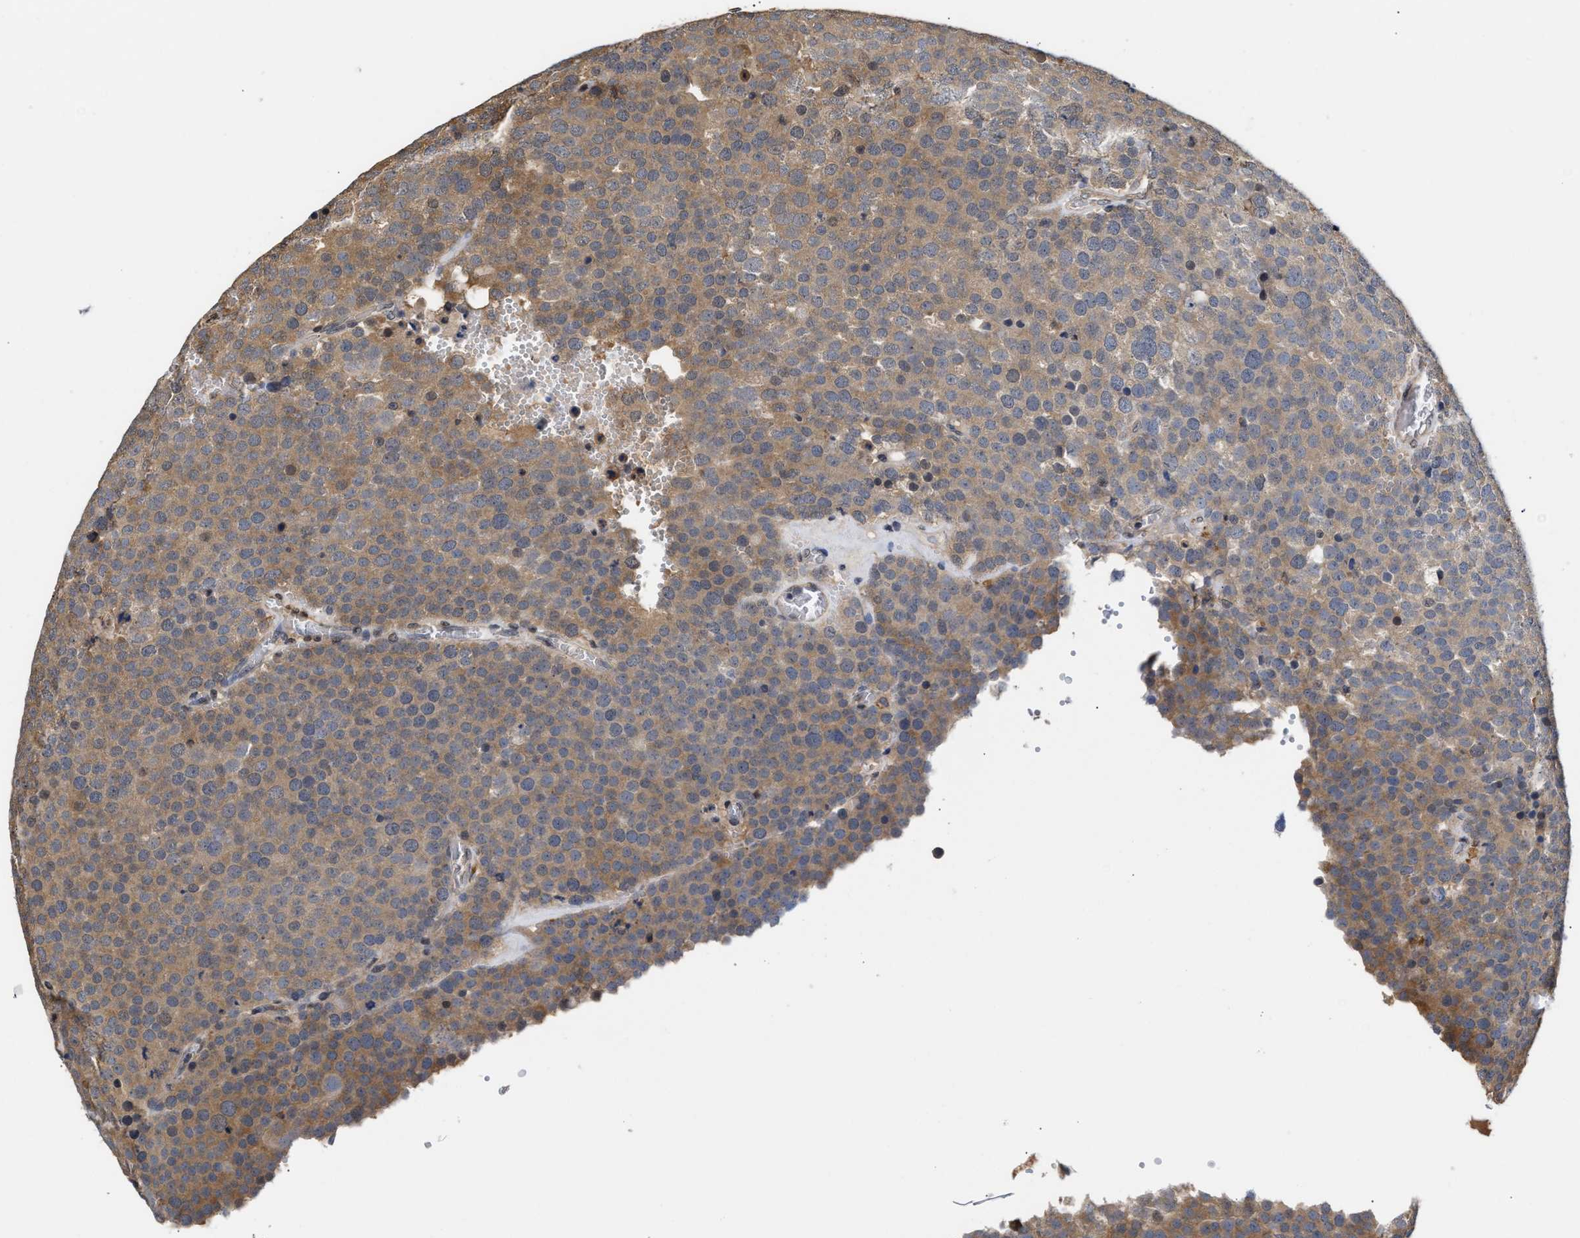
{"staining": {"intensity": "moderate", "quantity": ">75%", "location": "cytoplasmic/membranous"}, "tissue": "testis cancer", "cell_type": "Tumor cells", "image_type": "cancer", "snomed": [{"axis": "morphology", "description": "Normal tissue, NOS"}, {"axis": "morphology", "description": "Seminoma, NOS"}, {"axis": "topography", "description": "Testis"}], "caption": "Immunohistochemical staining of seminoma (testis) demonstrates medium levels of moderate cytoplasmic/membranous expression in about >75% of tumor cells.", "gene": "KLHDC1", "patient": {"sex": "male", "age": 71}}